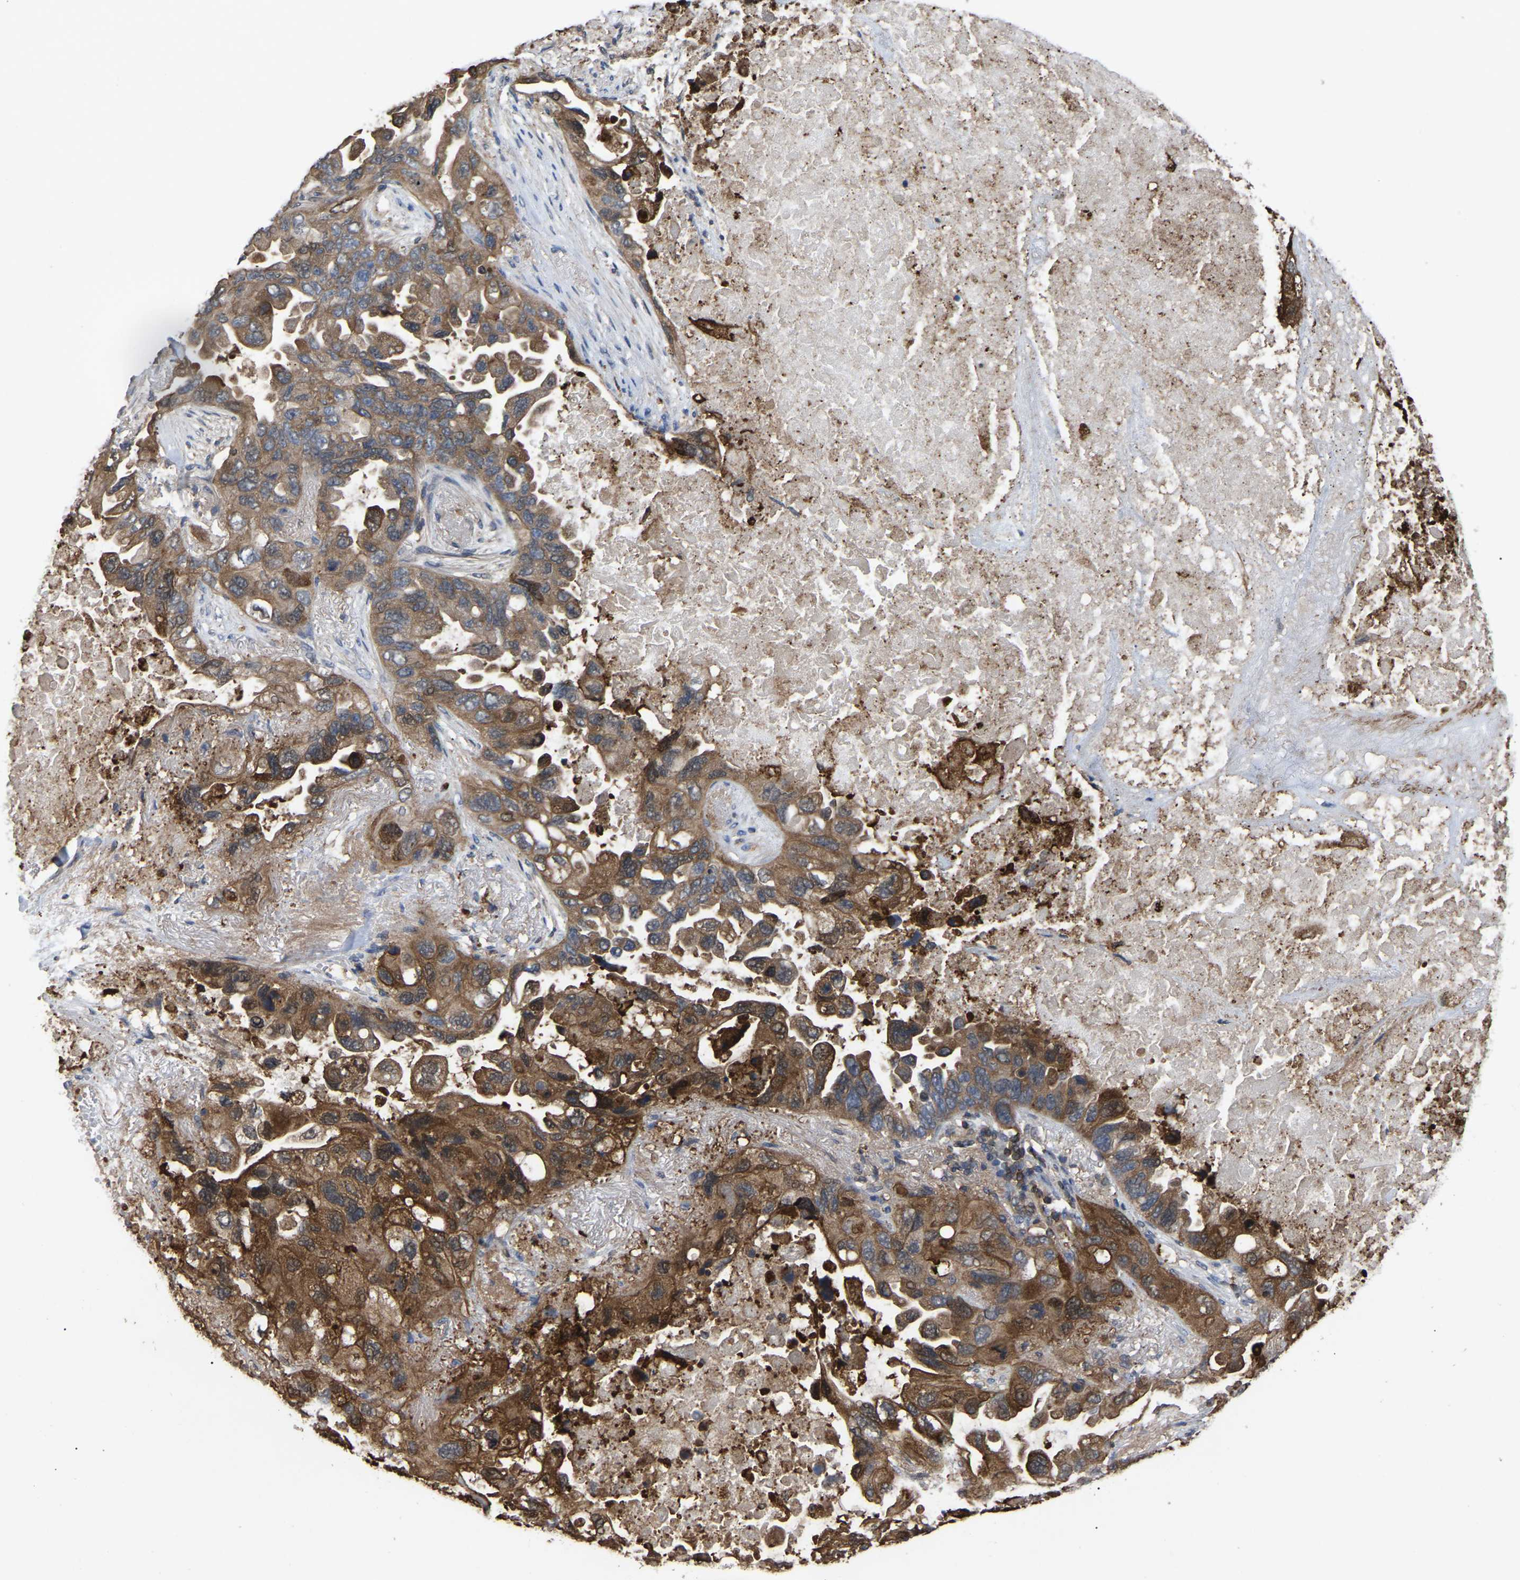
{"staining": {"intensity": "moderate", "quantity": ">75%", "location": "cytoplasmic/membranous"}, "tissue": "lung cancer", "cell_type": "Tumor cells", "image_type": "cancer", "snomed": [{"axis": "morphology", "description": "Squamous cell carcinoma, NOS"}, {"axis": "topography", "description": "Lung"}], "caption": "Protein expression analysis of lung cancer (squamous cell carcinoma) displays moderate cytoplasmic/membranous expression in about >75% of tumor cells.", "gene": "CIT", "patient": {"sex": "female", "age": 73}}